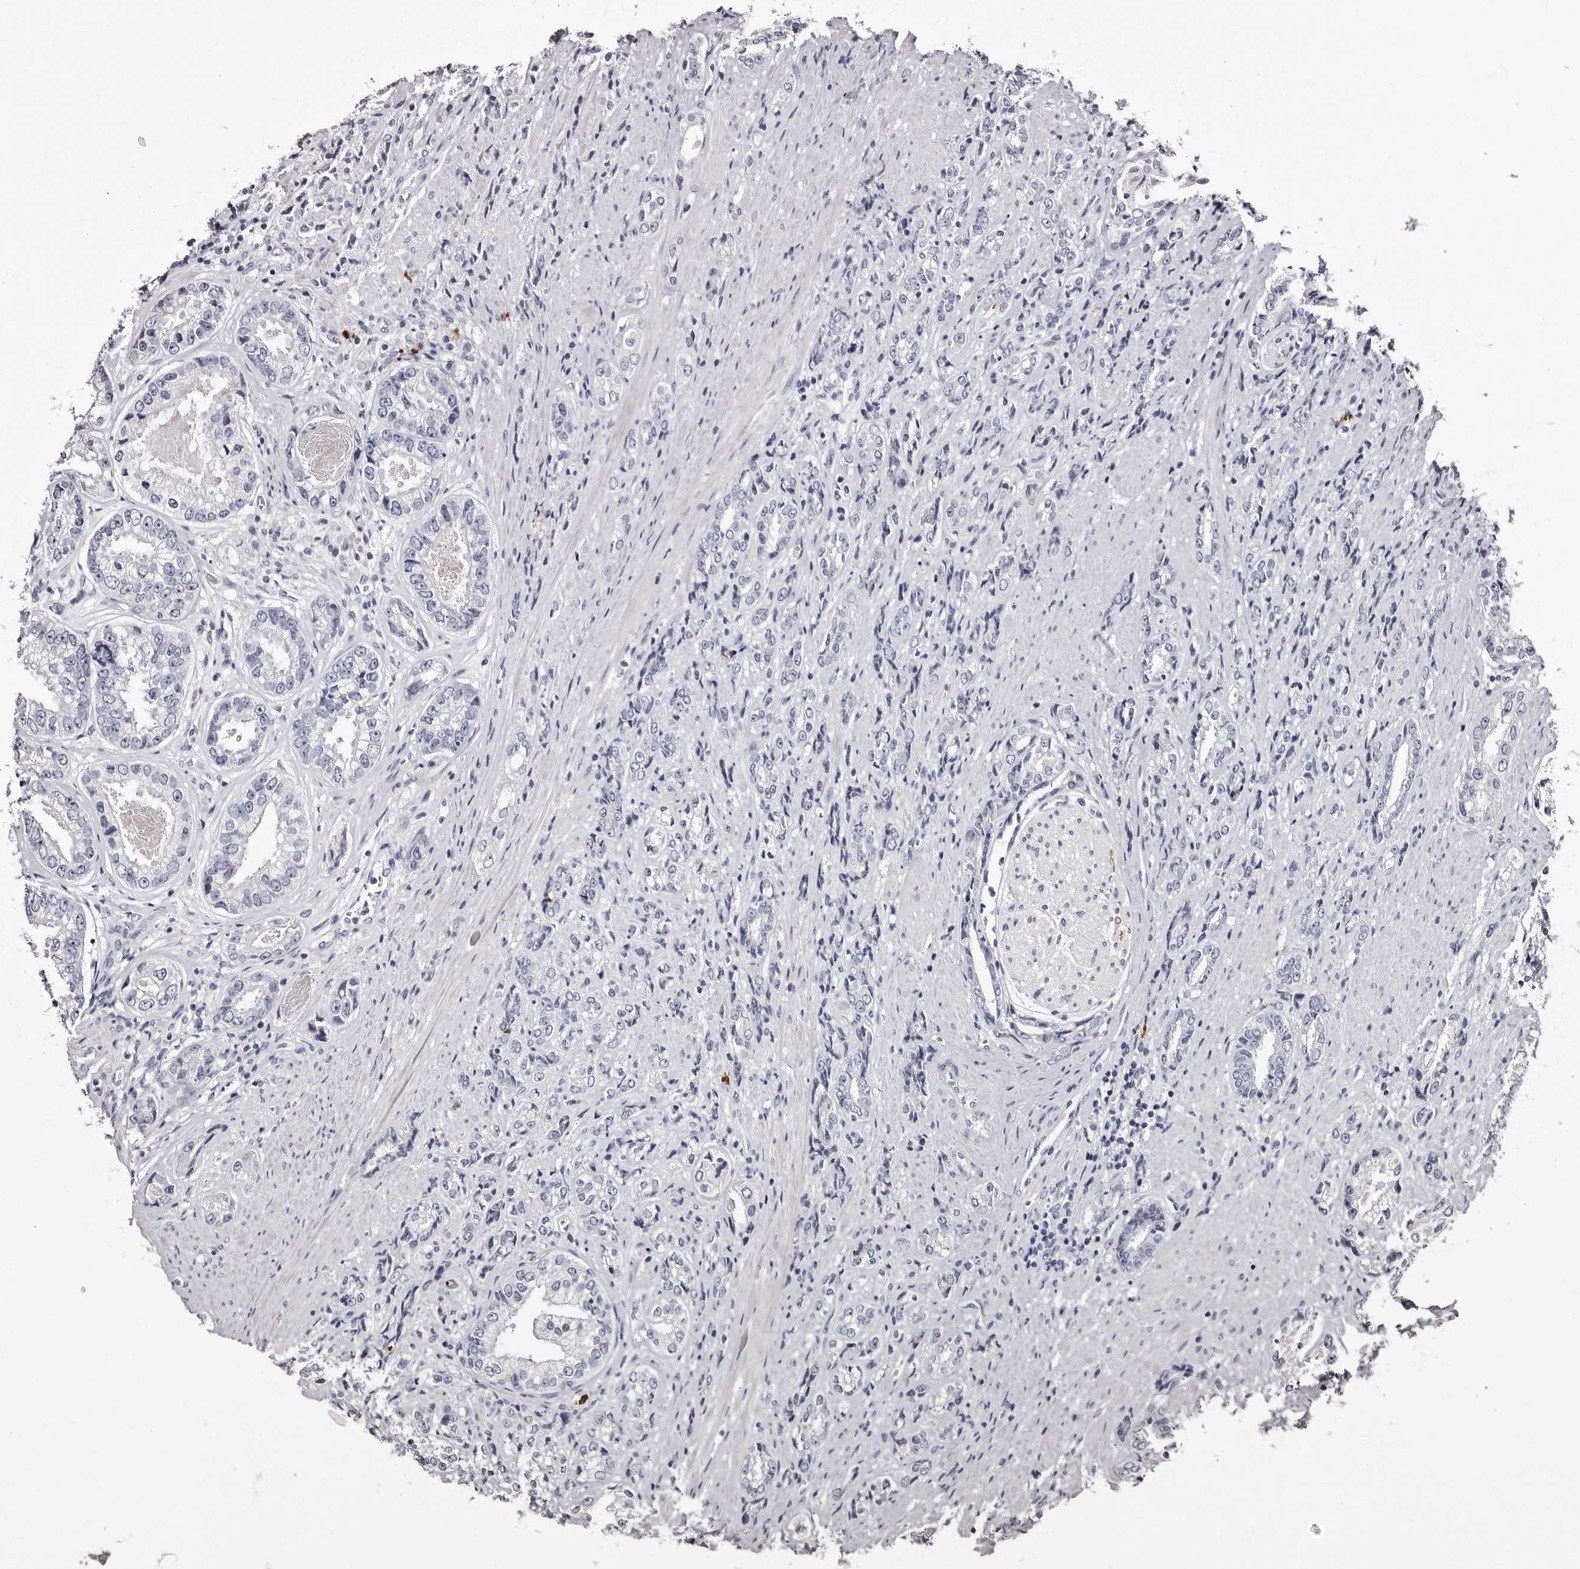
{"staining": {"intensity": "negative", "quantity": "none", "location": "none"}, "tissue": "prostate cancer", "cell_type": "Tumor cells", "image_type": "cancer", "snomed": [{"axis": "morphology", "description": "Adenocarcinoma, High grade"}, {"axis": "topography", "description": "Prostate"}], "caption": "Image shows no significant protein expression in tumor cells of prostate cancer (high-grade adenocarcinoma).", "gene": "TBC1D22B", "patient": {"sex": "male", "age": 61}}